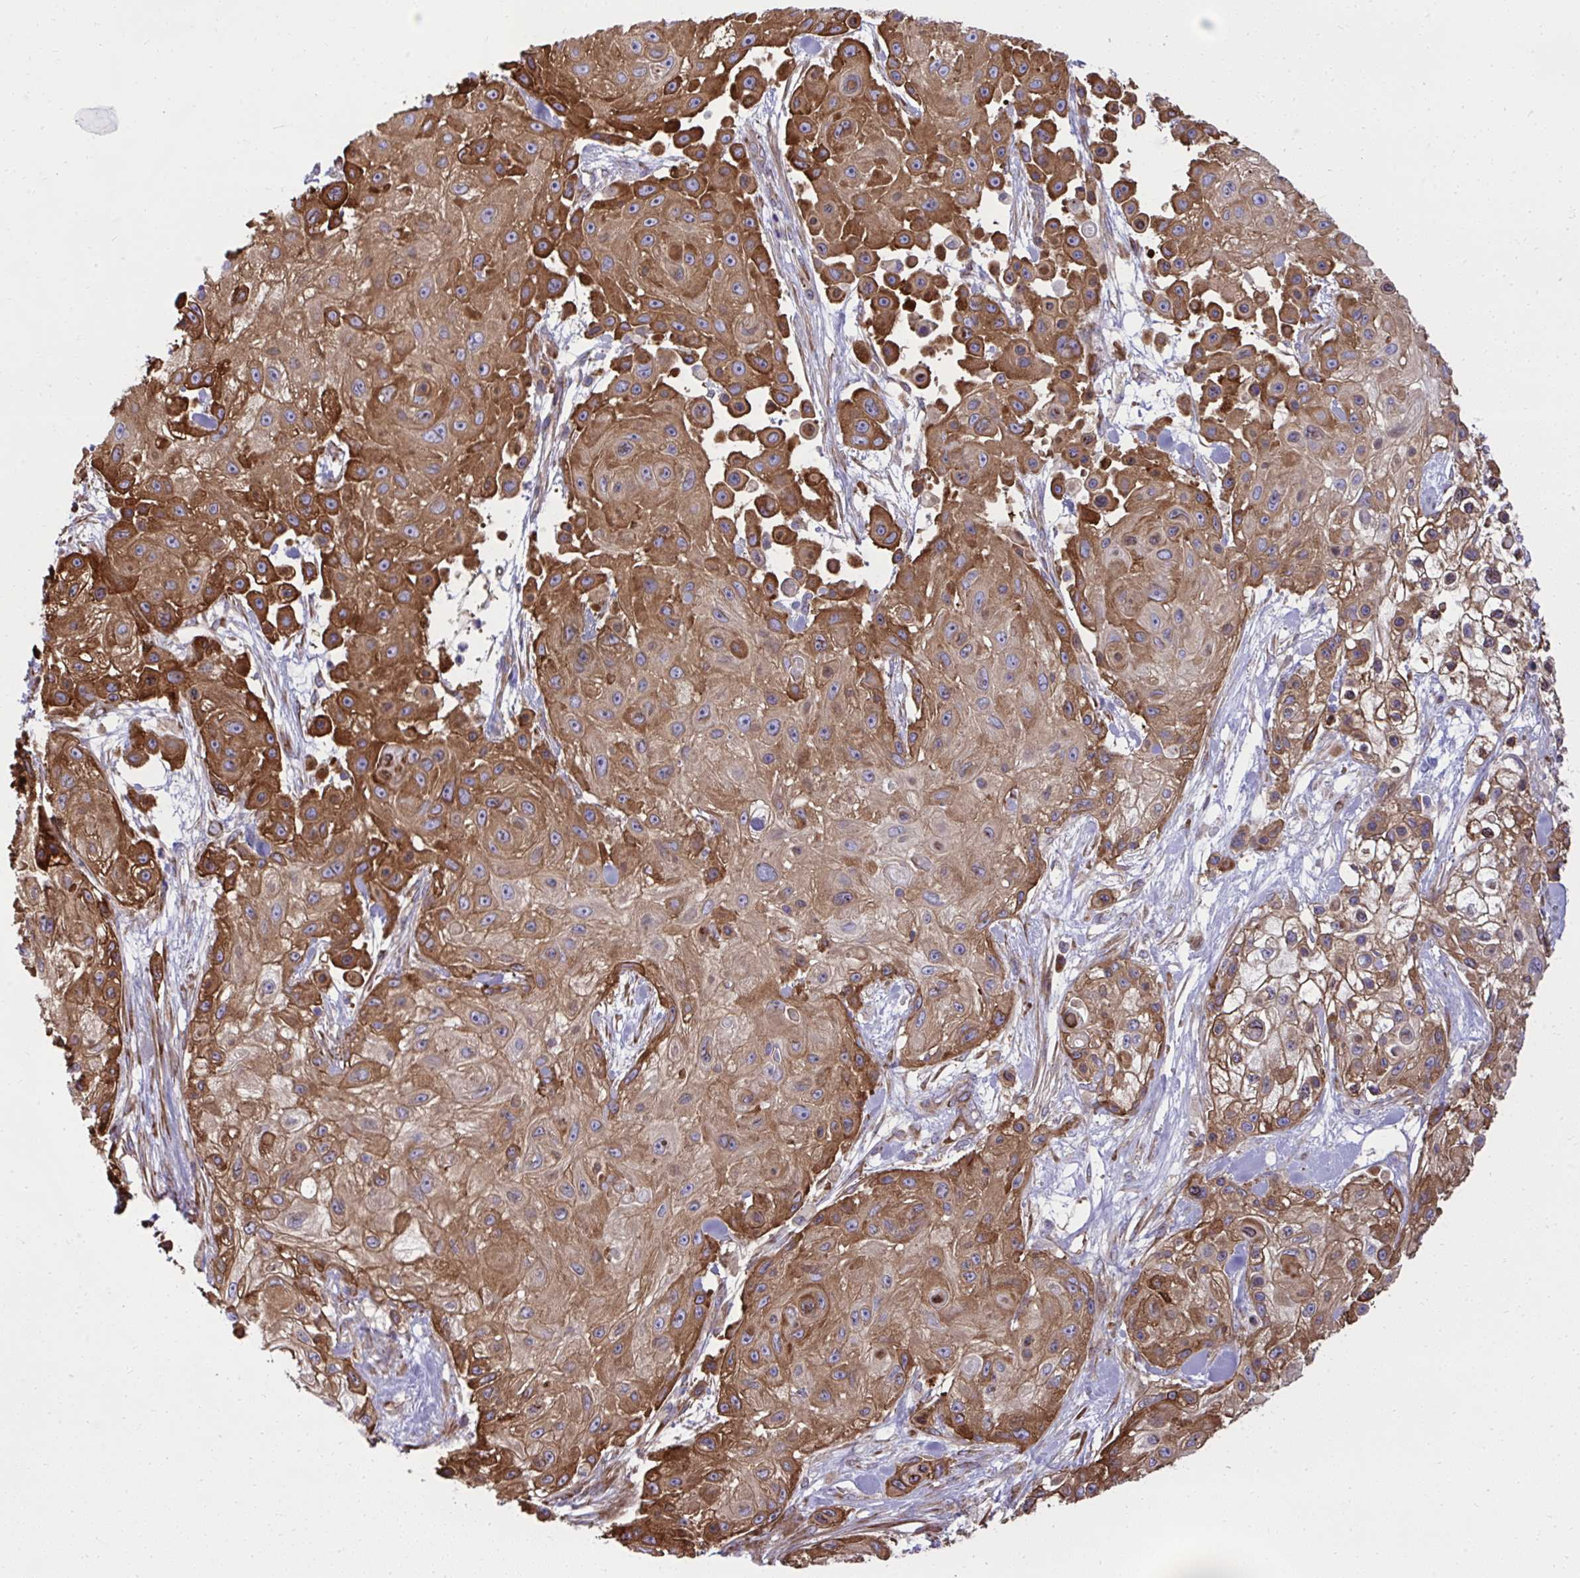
{"staining": {"intensity": "moderate", "quantity": ">75%", "location": "cytoplasmic/membranous"}, "tissue": "skin cancer", "cell_type": "Tumor cells", "image_type": "cancer", "snomed": [{"axis": "morphology", "description": "Squamous cell carcinoma, NOS"}, {"axis": "topography", "description": "Skin"}], "caption": "Skin cancer (squamous cell carcinoma) stained with DAB immunohistochemistry exhibits medium levels of moderate cytoplasmic/membranous positivity in approximately >75% of tumor cells.", "gene": "NMNAT3", "patient": {"sex": "male", "age": 67}}